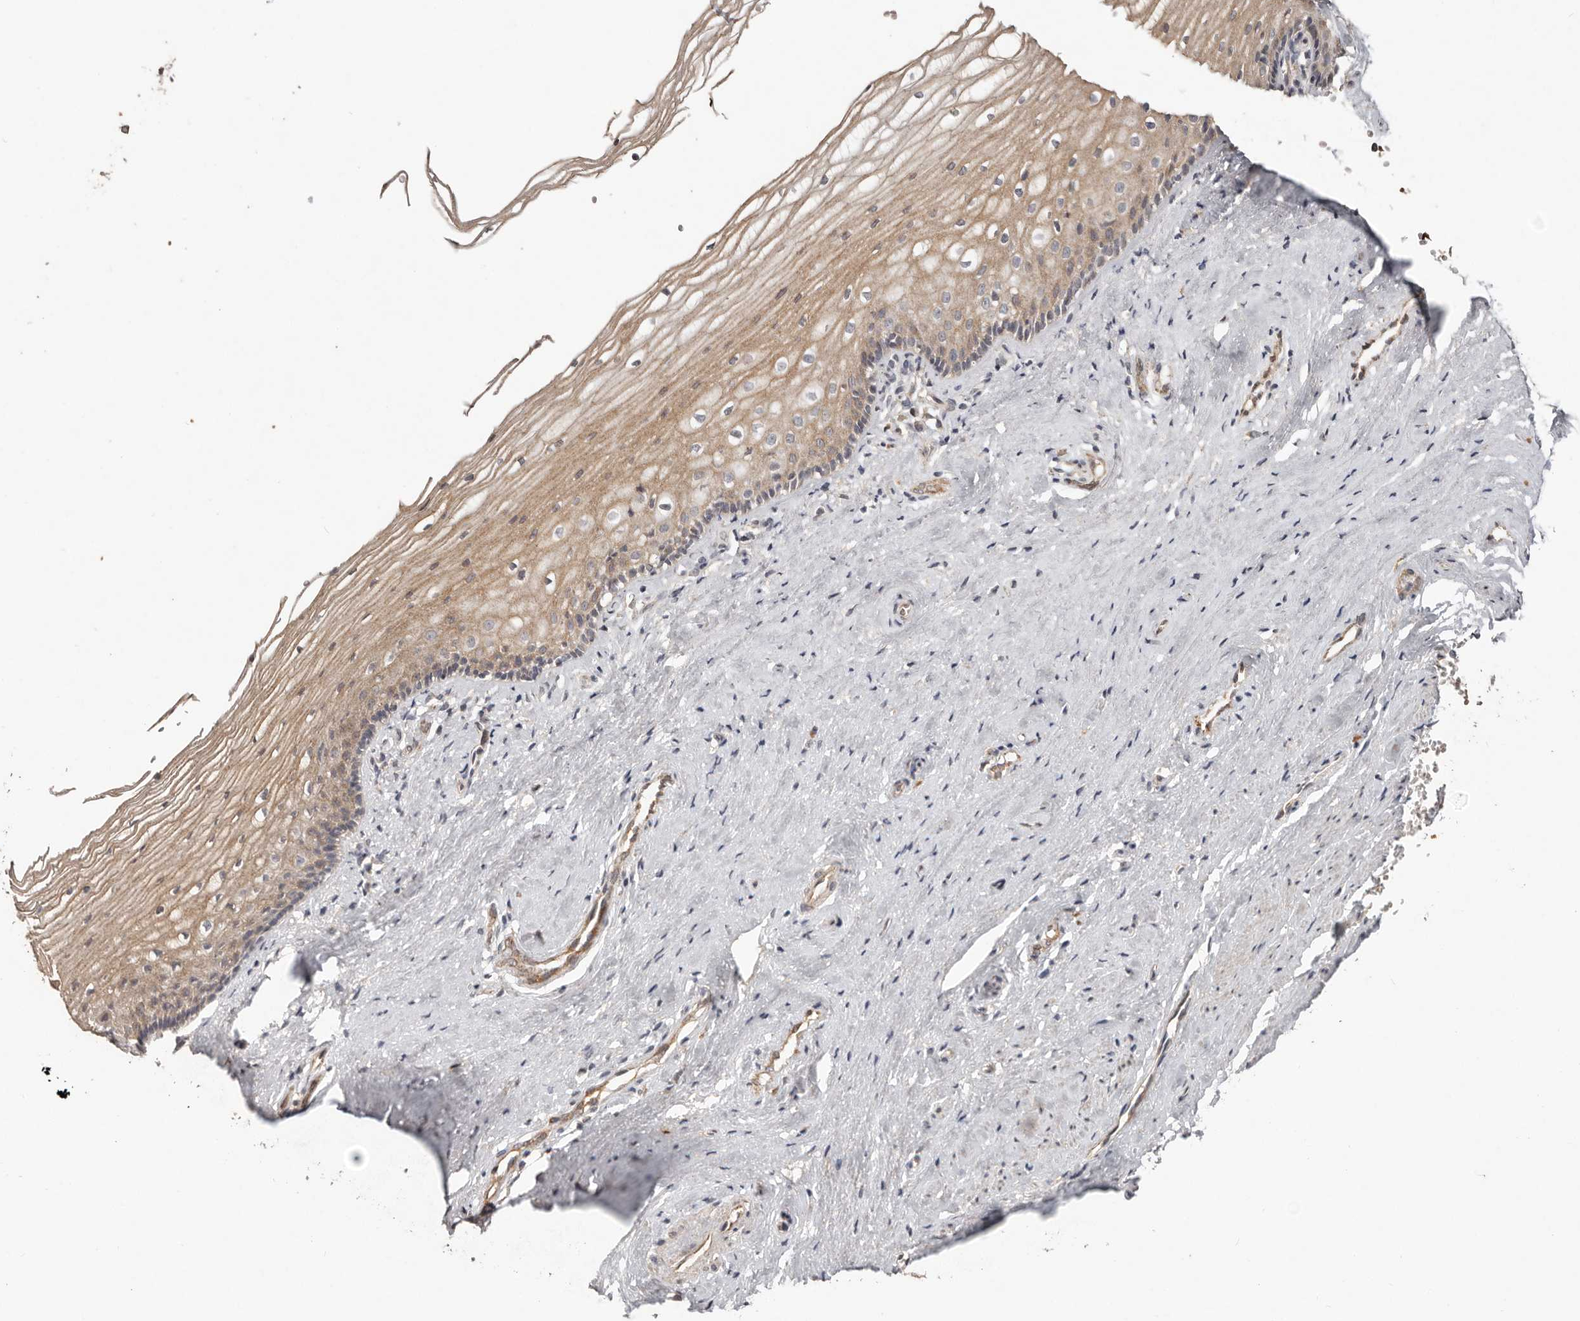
{"staining": {"intensity": "weak", "quantity": ">75%", "location": "cytoplasmic/membranous"}, "tissue": "vagina", "cell_type": "Squamous epithelial cells", "image_type": "normal", "snomed": [{"axis": "morphology", "description": "Normal tissue, NOS"}, {"axis": "topography", "description": "Vagina"}], "caption": "Immunohistochemical staining of benign vagina shows >75% levels of weak cytoplasmic/membranous protein positivity in about >75% of squamous epithelial cells.", "gene": "PLOD2", "patient": {"sex": "female", "age": 46}}